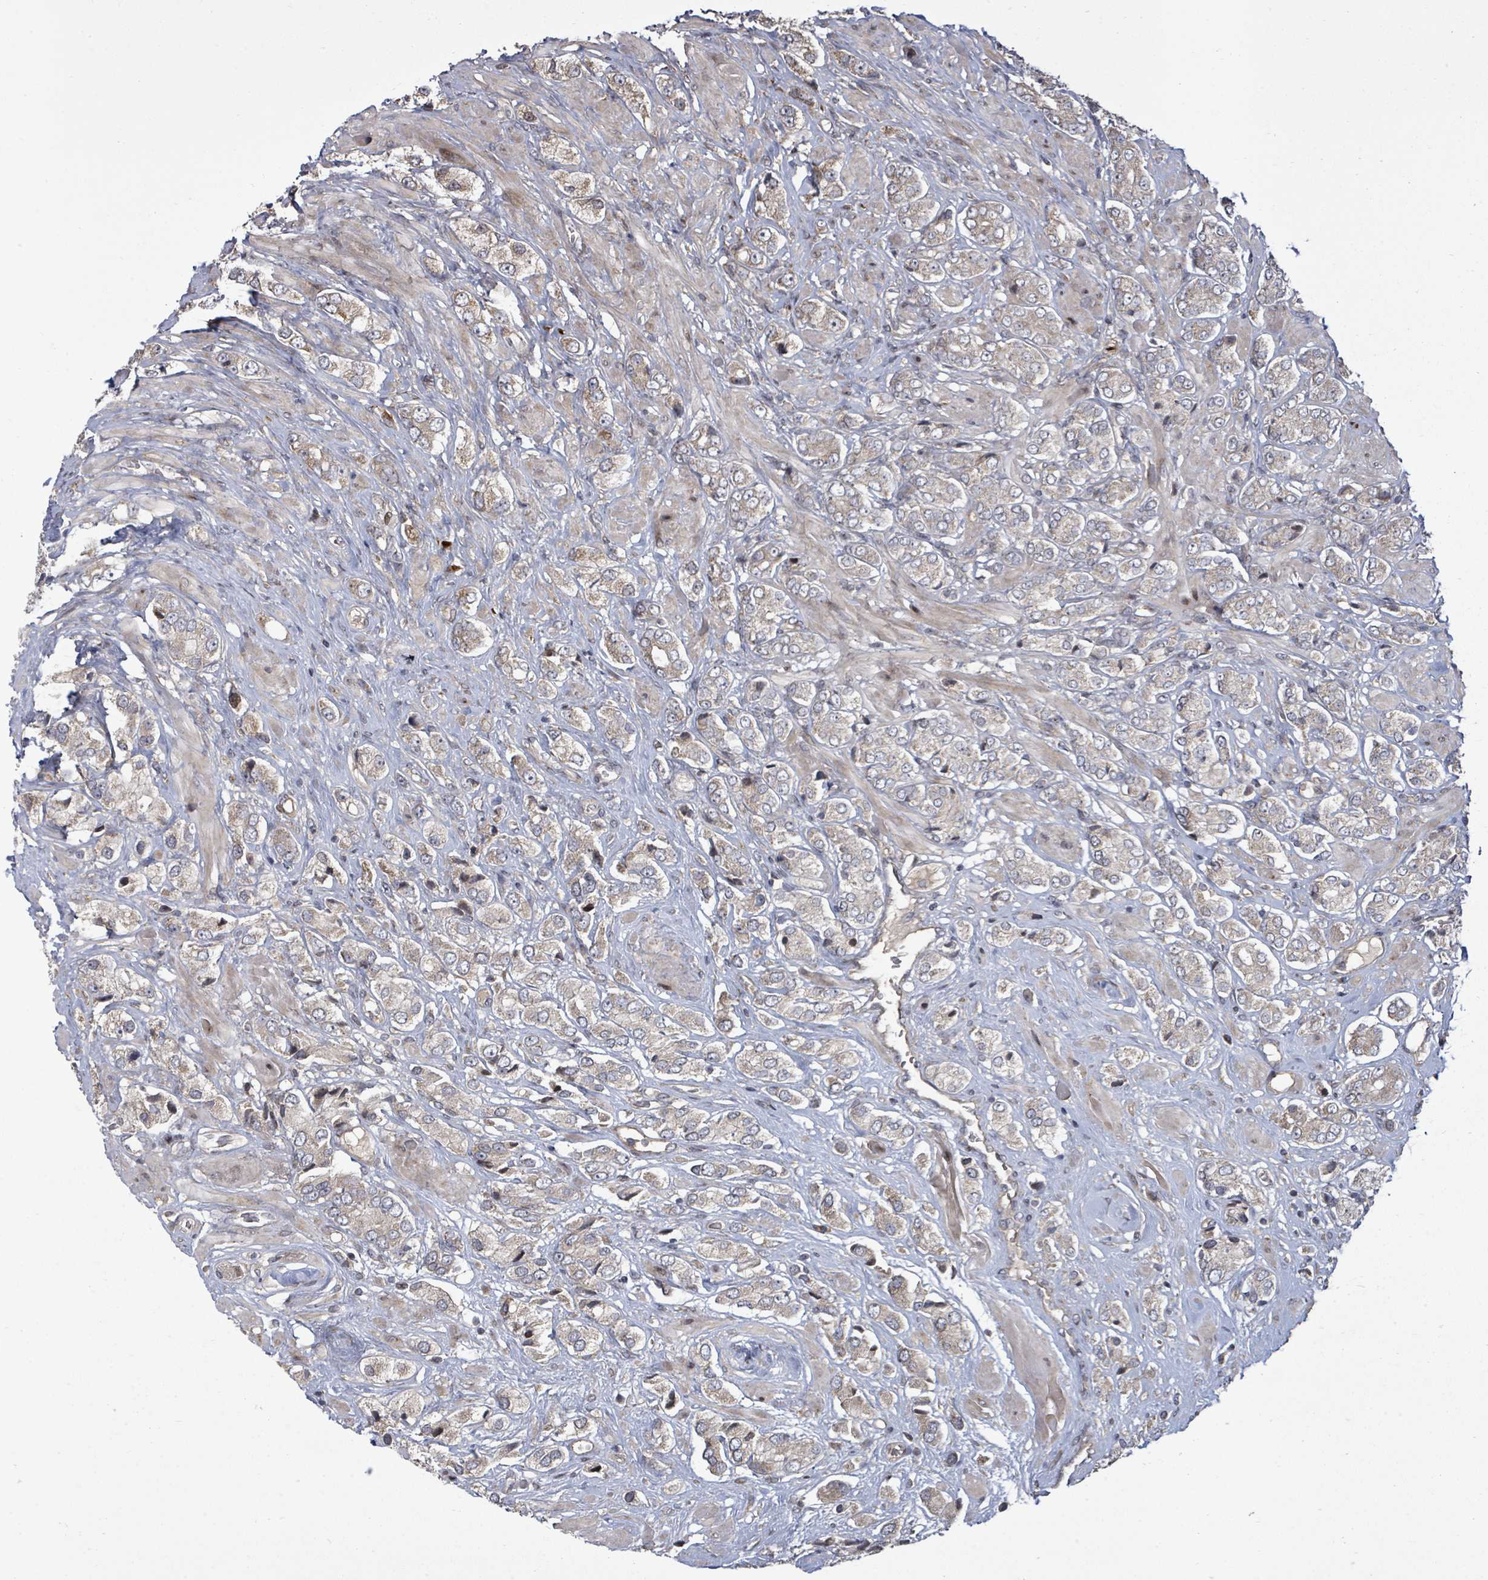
{"staining": {"intensity": "moderate", "quantity": "<25%", "location": "cytoplasmic/membranous,nuclear"}, "tissue": "prostate cancer", "cell_type": "Tumor cells", "image_type": "cancer", "snomed": [{"axis": "morphology", "description": "Adenocarcinoma, High grade"}, {"axis": "topography", "description": "Prostate and seminal vesicle, NOS"}], "caption": "Immunohistochemical staining of high-grade adenocarcinoma (prostate) displays moderate cytoplasmic/membranous and nuclear protein staining in approximately <25% of tumor cells. (DAB (3,3'-diaminobenzidine) IHC with brightfield microscopy, high magnification).", "gene": "KRTAP27-1", "patient": {"sex": "male", "age": 64}}